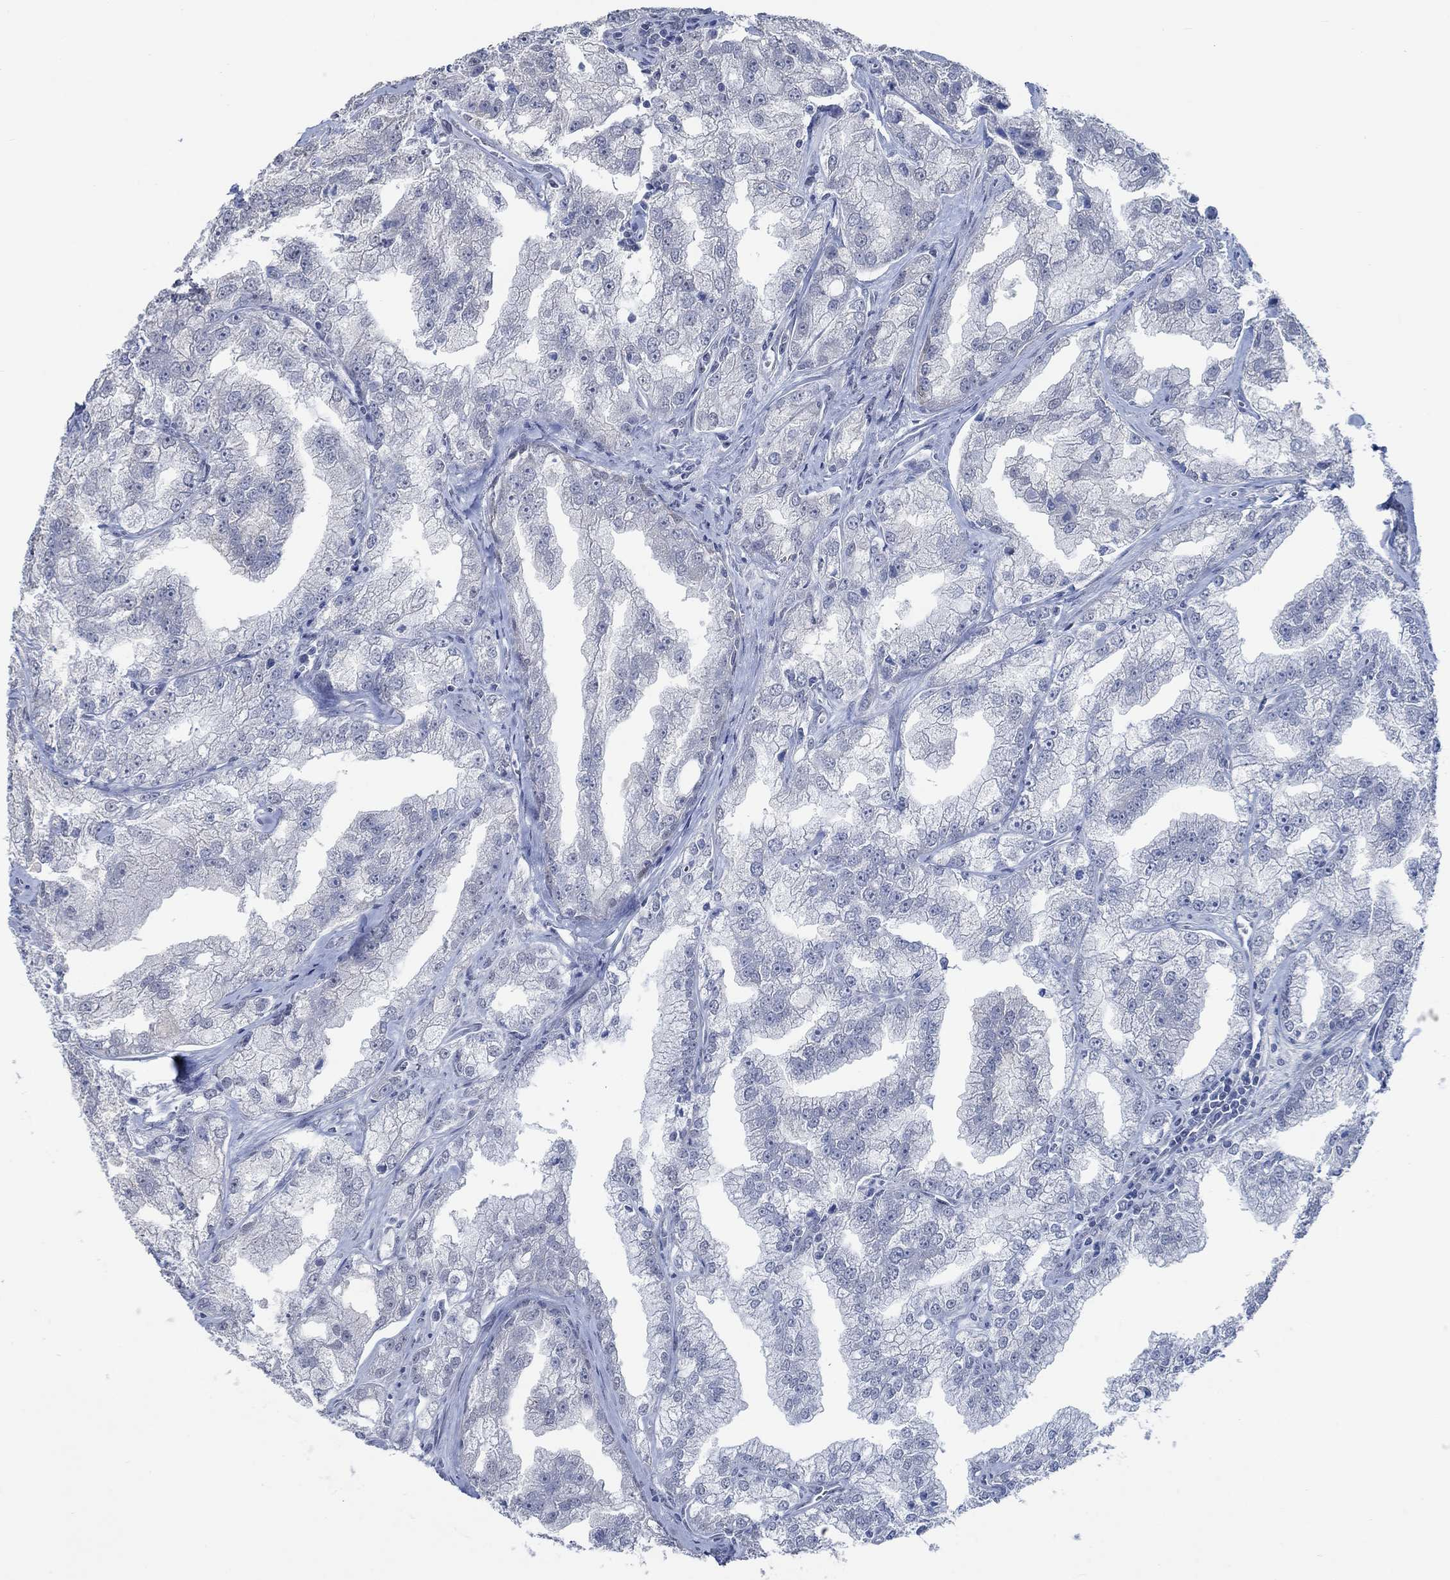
{"staining": {"intensity": "negative", "quantity": "none", "location": "none"}, "tissue": "prostate cancer", "cell_type": "Tumor cells", "image_type": "cancer", "snomed": [{"axis": "morphology", "description": "Adenocarcinoma, NOS"}, {"axis": "topography", "description": "Prostate"}], "caption": "Prostate cancer was stained to show a protein in brown. There is no significant staining in tumor cells. (DAB immunohistochemistry (IHC) with hematoxylin counter stain).", "gene": "OBSCN", "patient": {"sex": "male", "age": 70}}